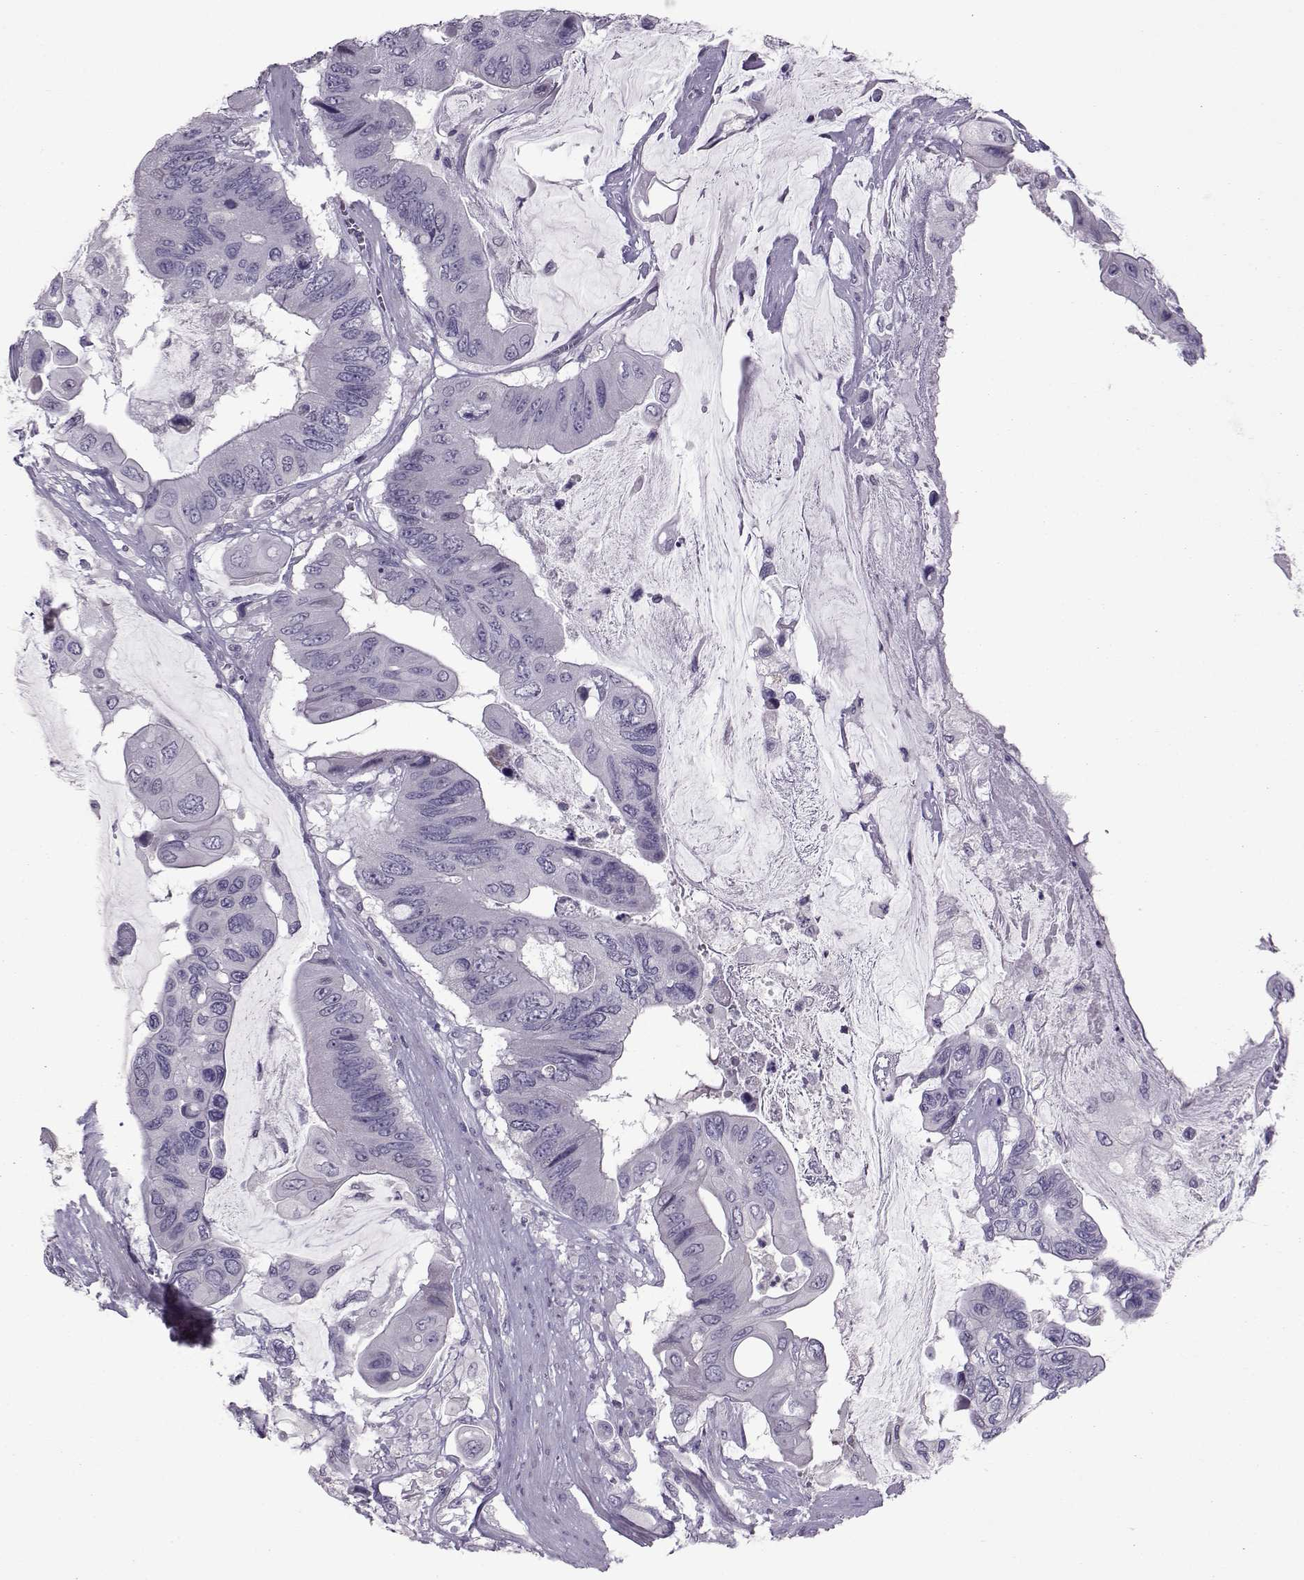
{"staining": {"intensity": "negative", "quantity": "none", "location": "none"}, "tissue": "colorectal cancer", "cell_type": "Tumor cells", "image_type": "cancer", "snomed": [{"axis": "morphology", "description": "Adenocarcinoma, NOS"}, {"axis": "topography", "description": "Rectum"}], "caption": "The immunohistochemistry image has no significant positivity in tumor cells of colorectal cancer tissue.", "gene": "ASRGL1", "patient": {"sex": "male", "age": 63}}